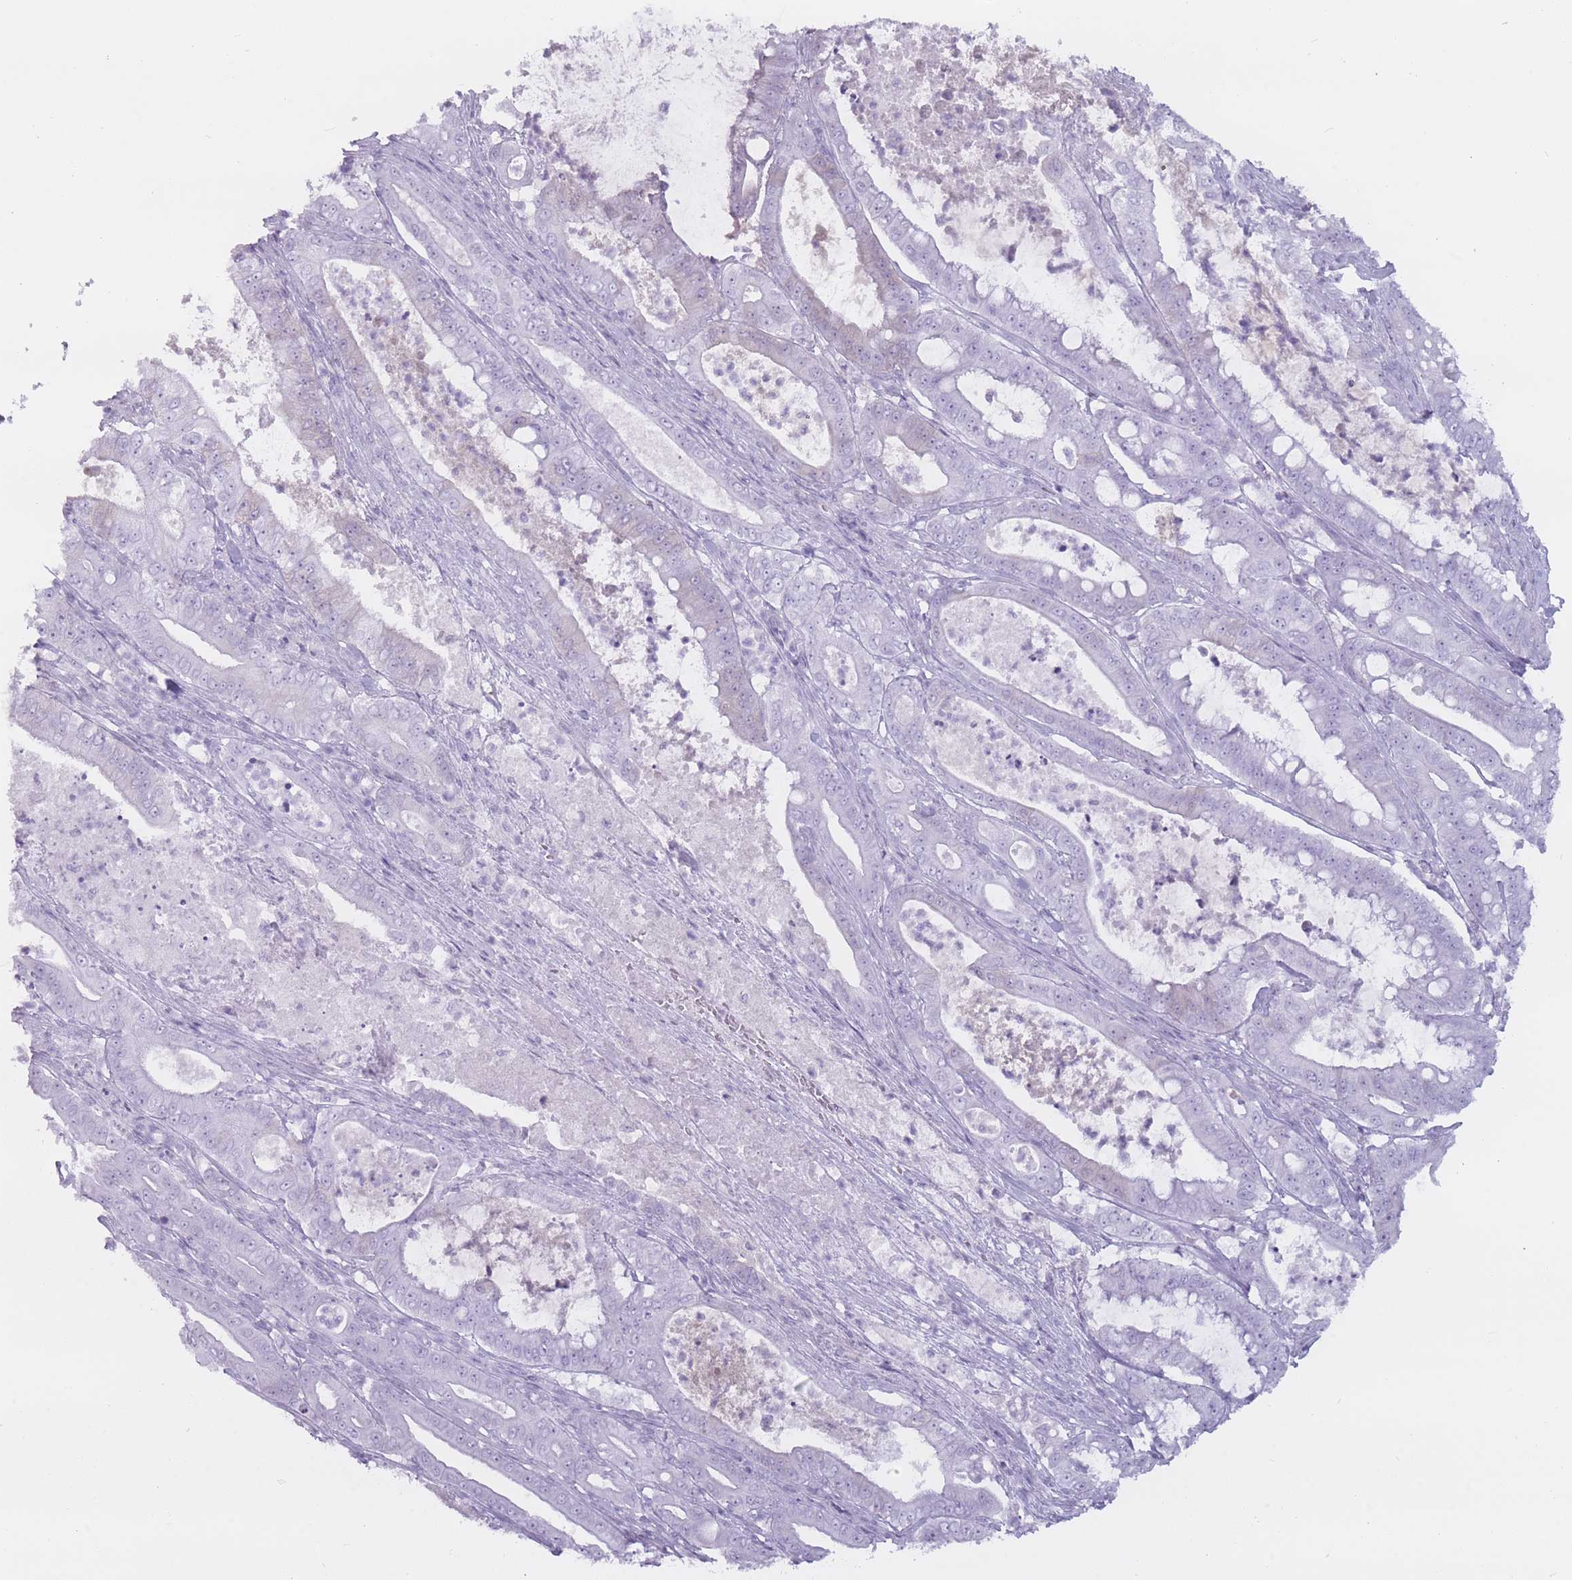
{"staining": {"intensity": "negative", "quantity": "none", "location": "none"}, "tissue": "pancreatic cancer", "cell_type": "Tumor cells", "image_type": "cancer", "snomed": [{"axis": "morphology", "description": "Adenocarcinoma, NOS"}, {"axis": "topography", "description": "Pancreas"}], "caption": "Tumor cells are negative for brown protein staining in pancreatic cancer (adenocarcinoma). Nuclei are stained in blue.", "gene": "PNMA3", "patient": {"sex": "male", "age": 71}}